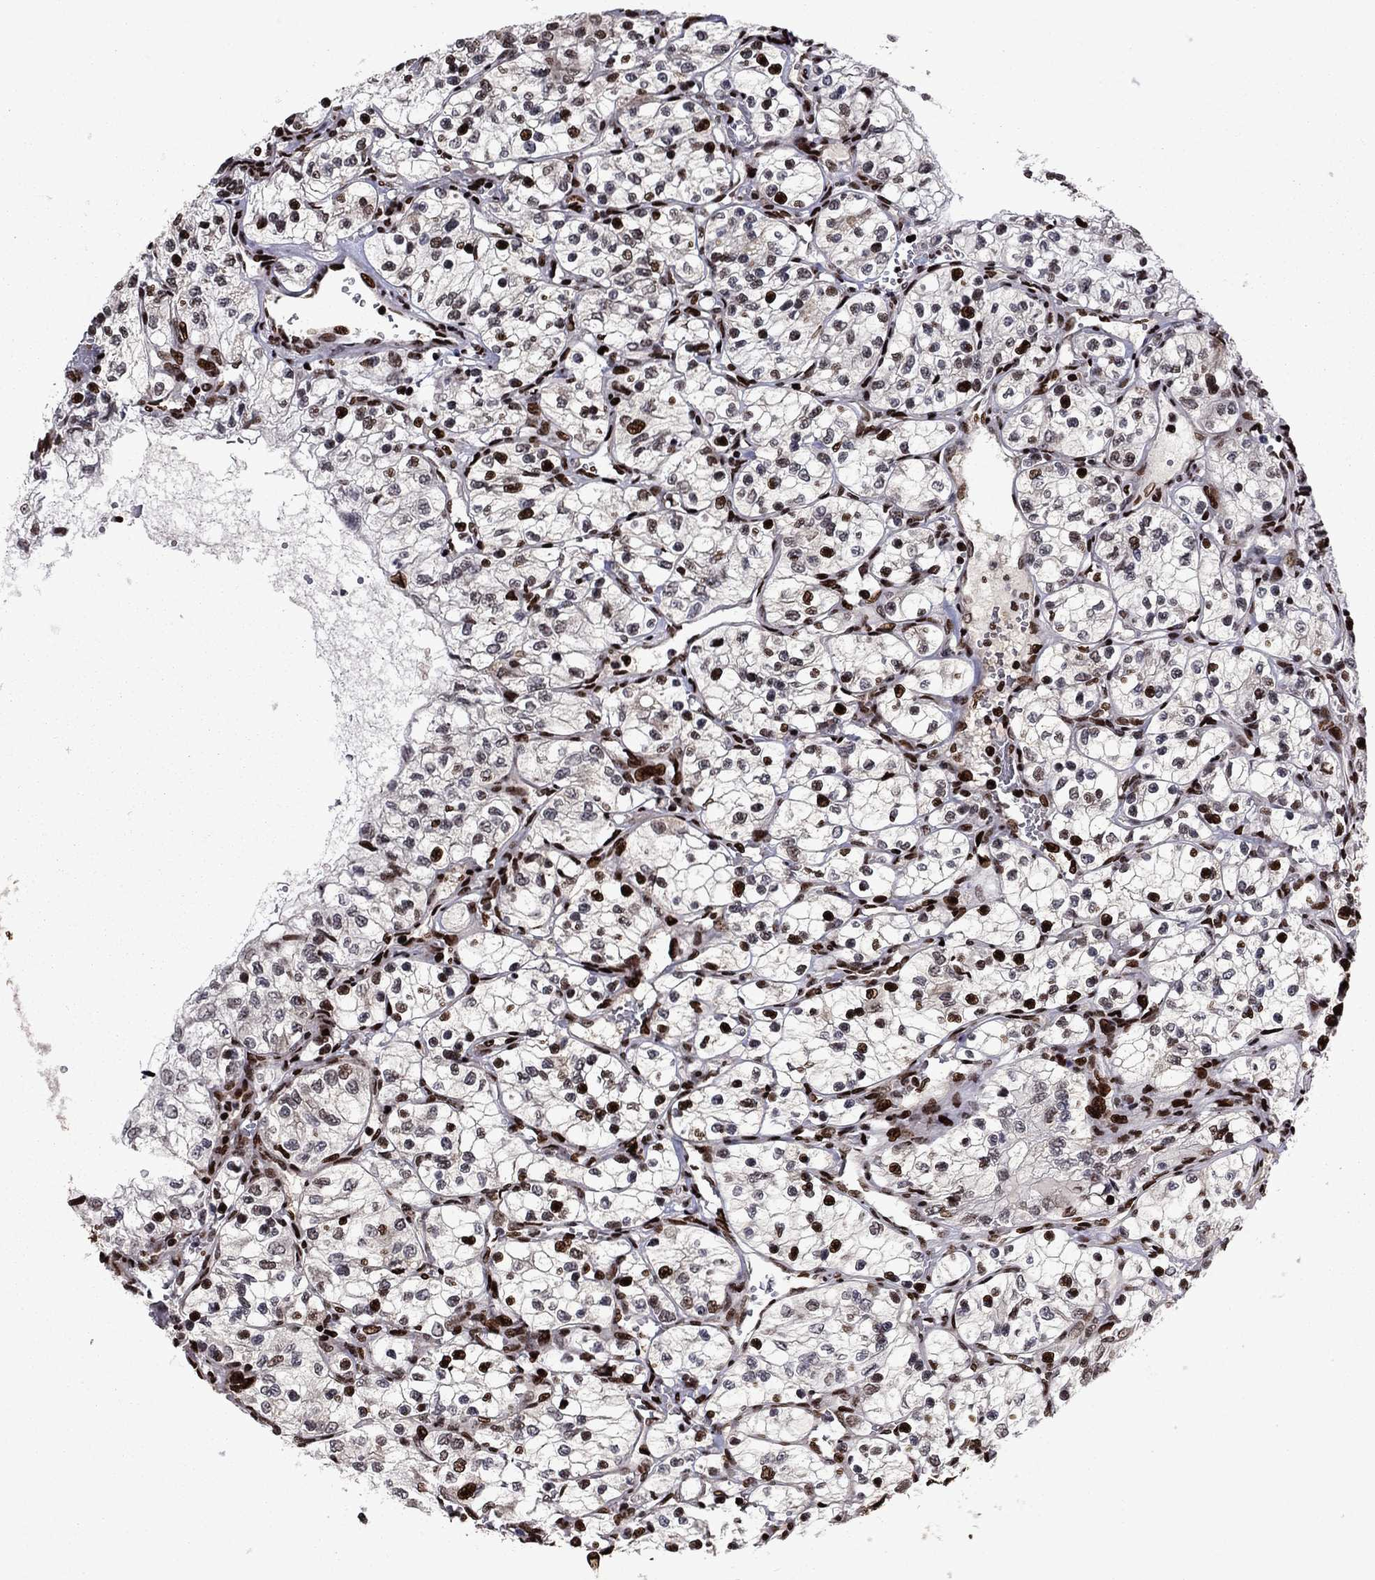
{"staining": {"intensity": "strong", "quantity": ">75%", "location": "nuclear"}, "tissue": "renal cancer", "cell_type": "Tumor cells", "image_type": "cancer", "snomed": [{"axis": "morphology", "description": "Adenocarcinoma, NOS"}, {"axis": "topography", "description": "Kidney"}], "caption": "This is an image of IHC staining of renal adenocarcinoma, which shows strong positivity in the nuclear of tumor cells.", "gene": "LIMK1", "patient": {"sex": "female", "age": 69}}